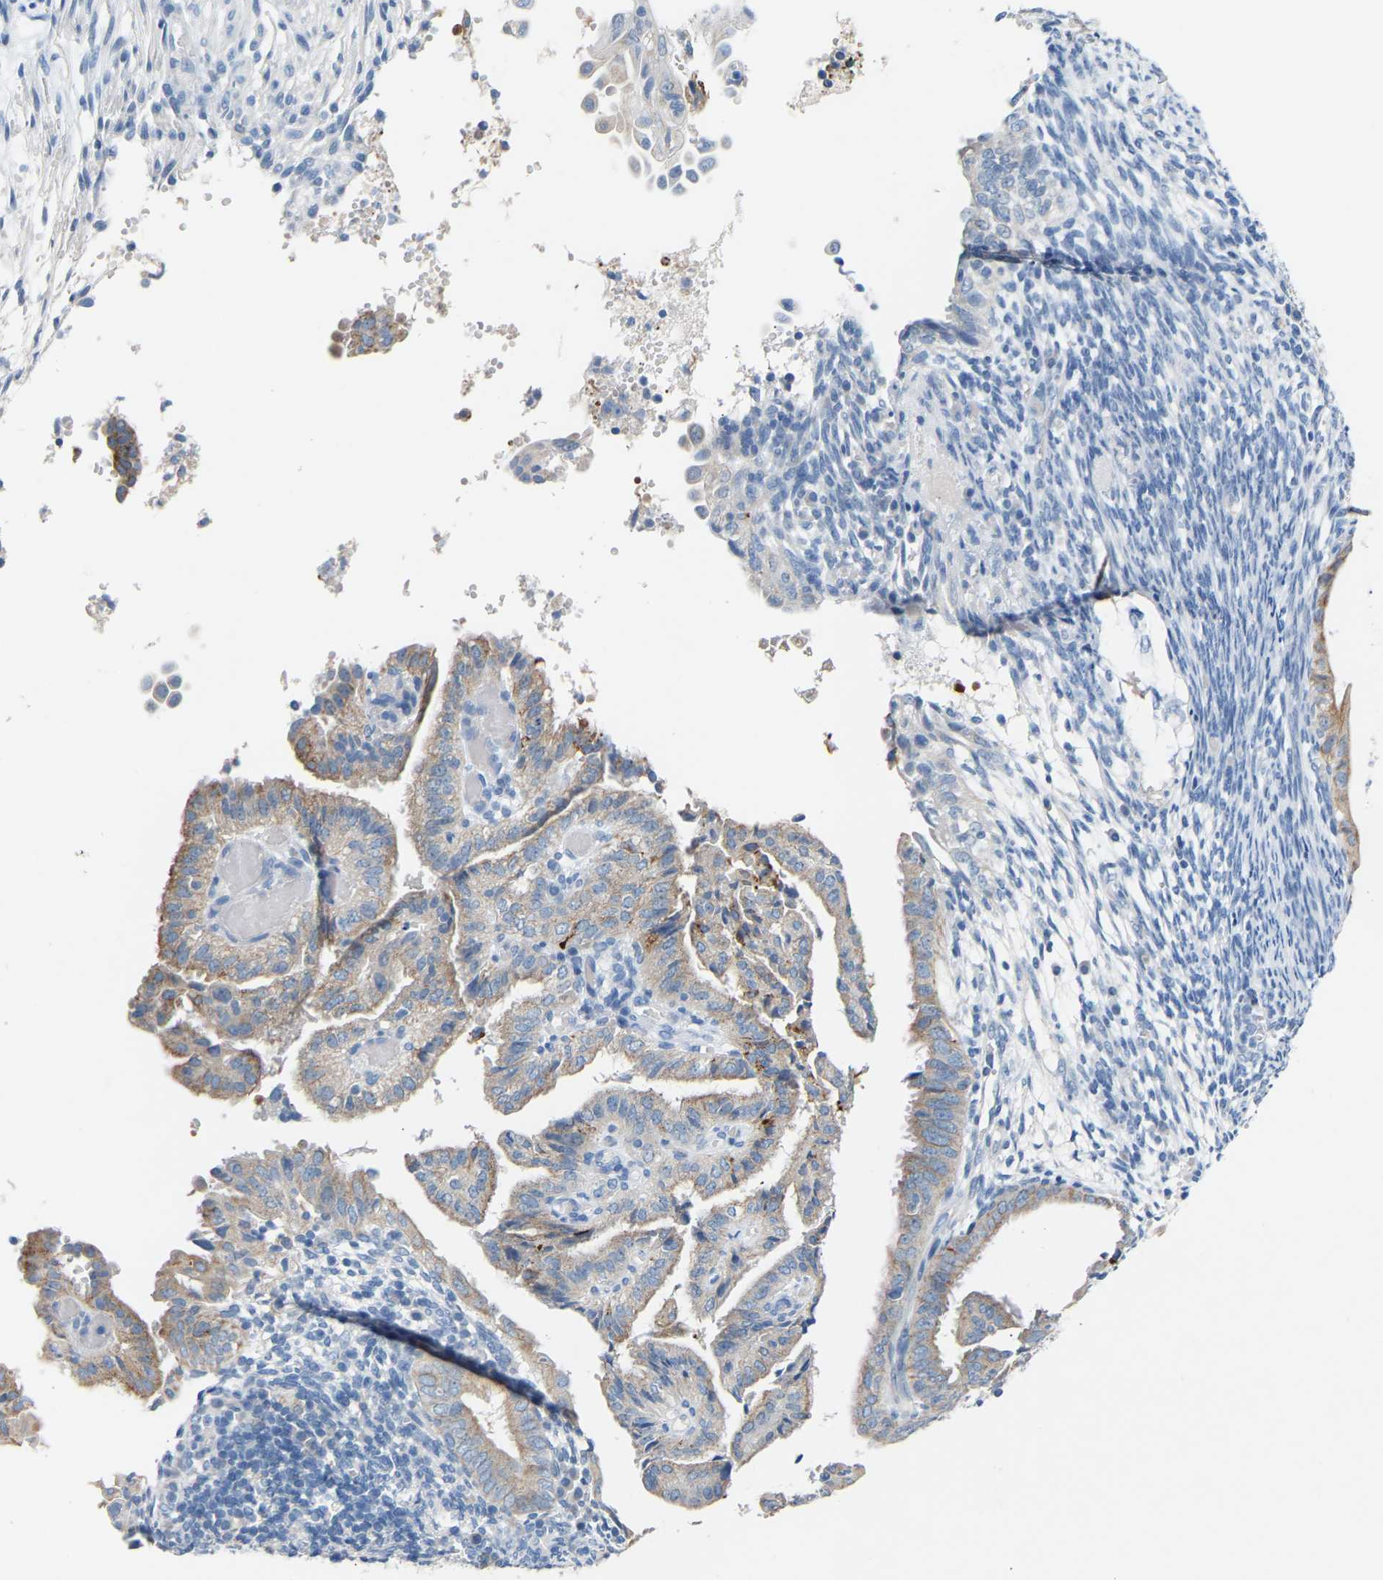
{"staining": {"intensity": "weak", "quantity": ">75%", "location": "cytoplasmic/membranous"}, "tissue": "endometrial cancer", "cell_type": "Tumor cells", "image_type": "cancer", "snomed": [{"axis": "morphology", "description": "Adenocarcinoma, NOS"}, {"axis": "topography", "description": "Endometrium"}], "caption": "Immunohistochemical staining of human endometrial adenocarcinoma shows low levels of weak cytoplasmic/membranous staining in approximately >75% of tumor cells.", "gene": "PEX1", "patient": {"sex": "female", "age": 58}}